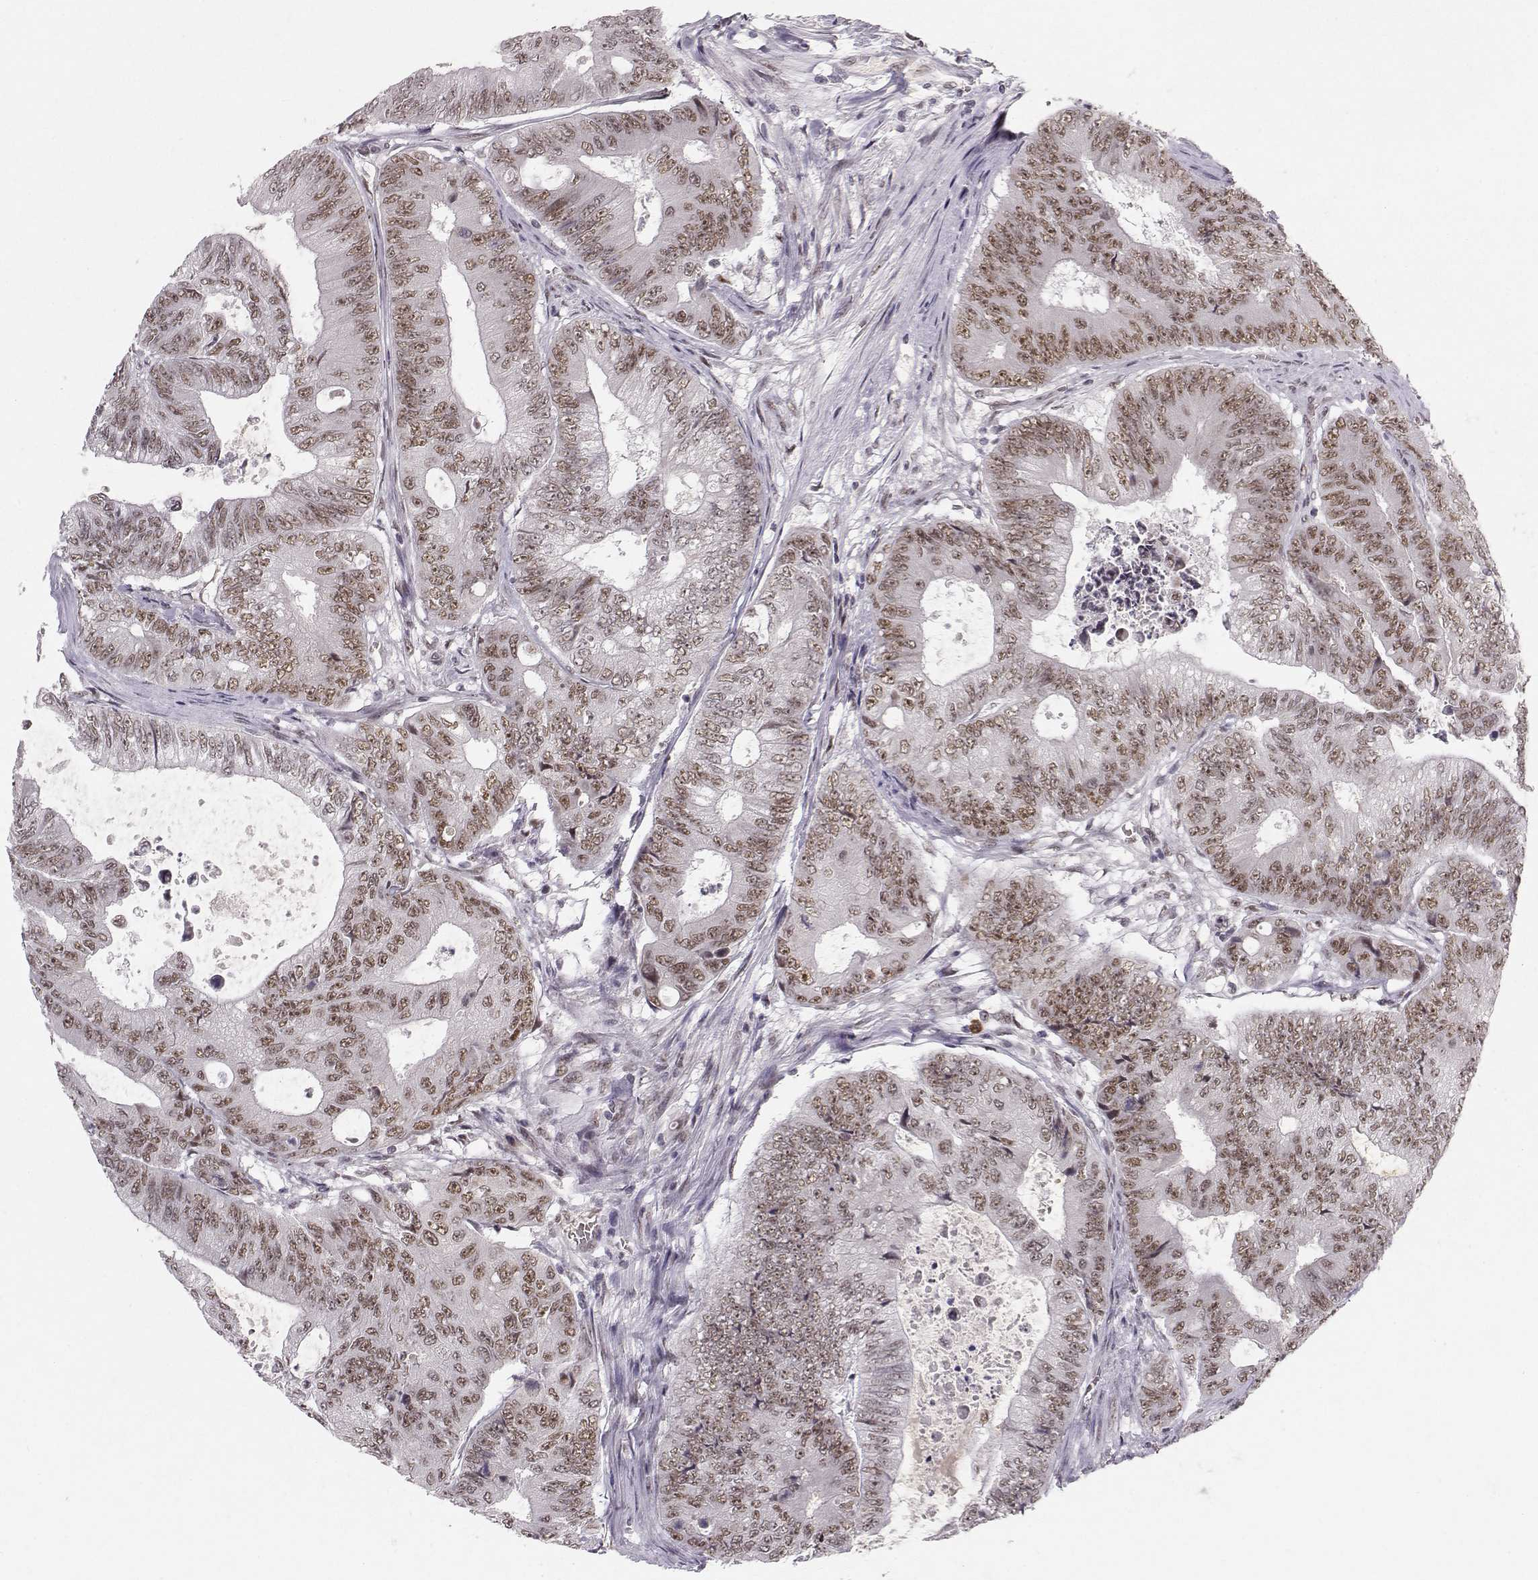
{"staining": {"intensity": "moderate", "quantity": ">75%", "location": "nuclear"}, "tissue": "colorectal cancer", "cell_type": "Tumor cells", "image_type": "cancer", "snomed": [{"axis": "morphology", "description": "Adenocarcinoma, NOS"}, {"axis": "topography", "description": "Colon"}], "caption": "A brown stain labels moderate nuclear positivity of a protein in colorectal cancer tumor cells.", "gene": "RPP38", "patient": {"sex": "female", "age": 48}}